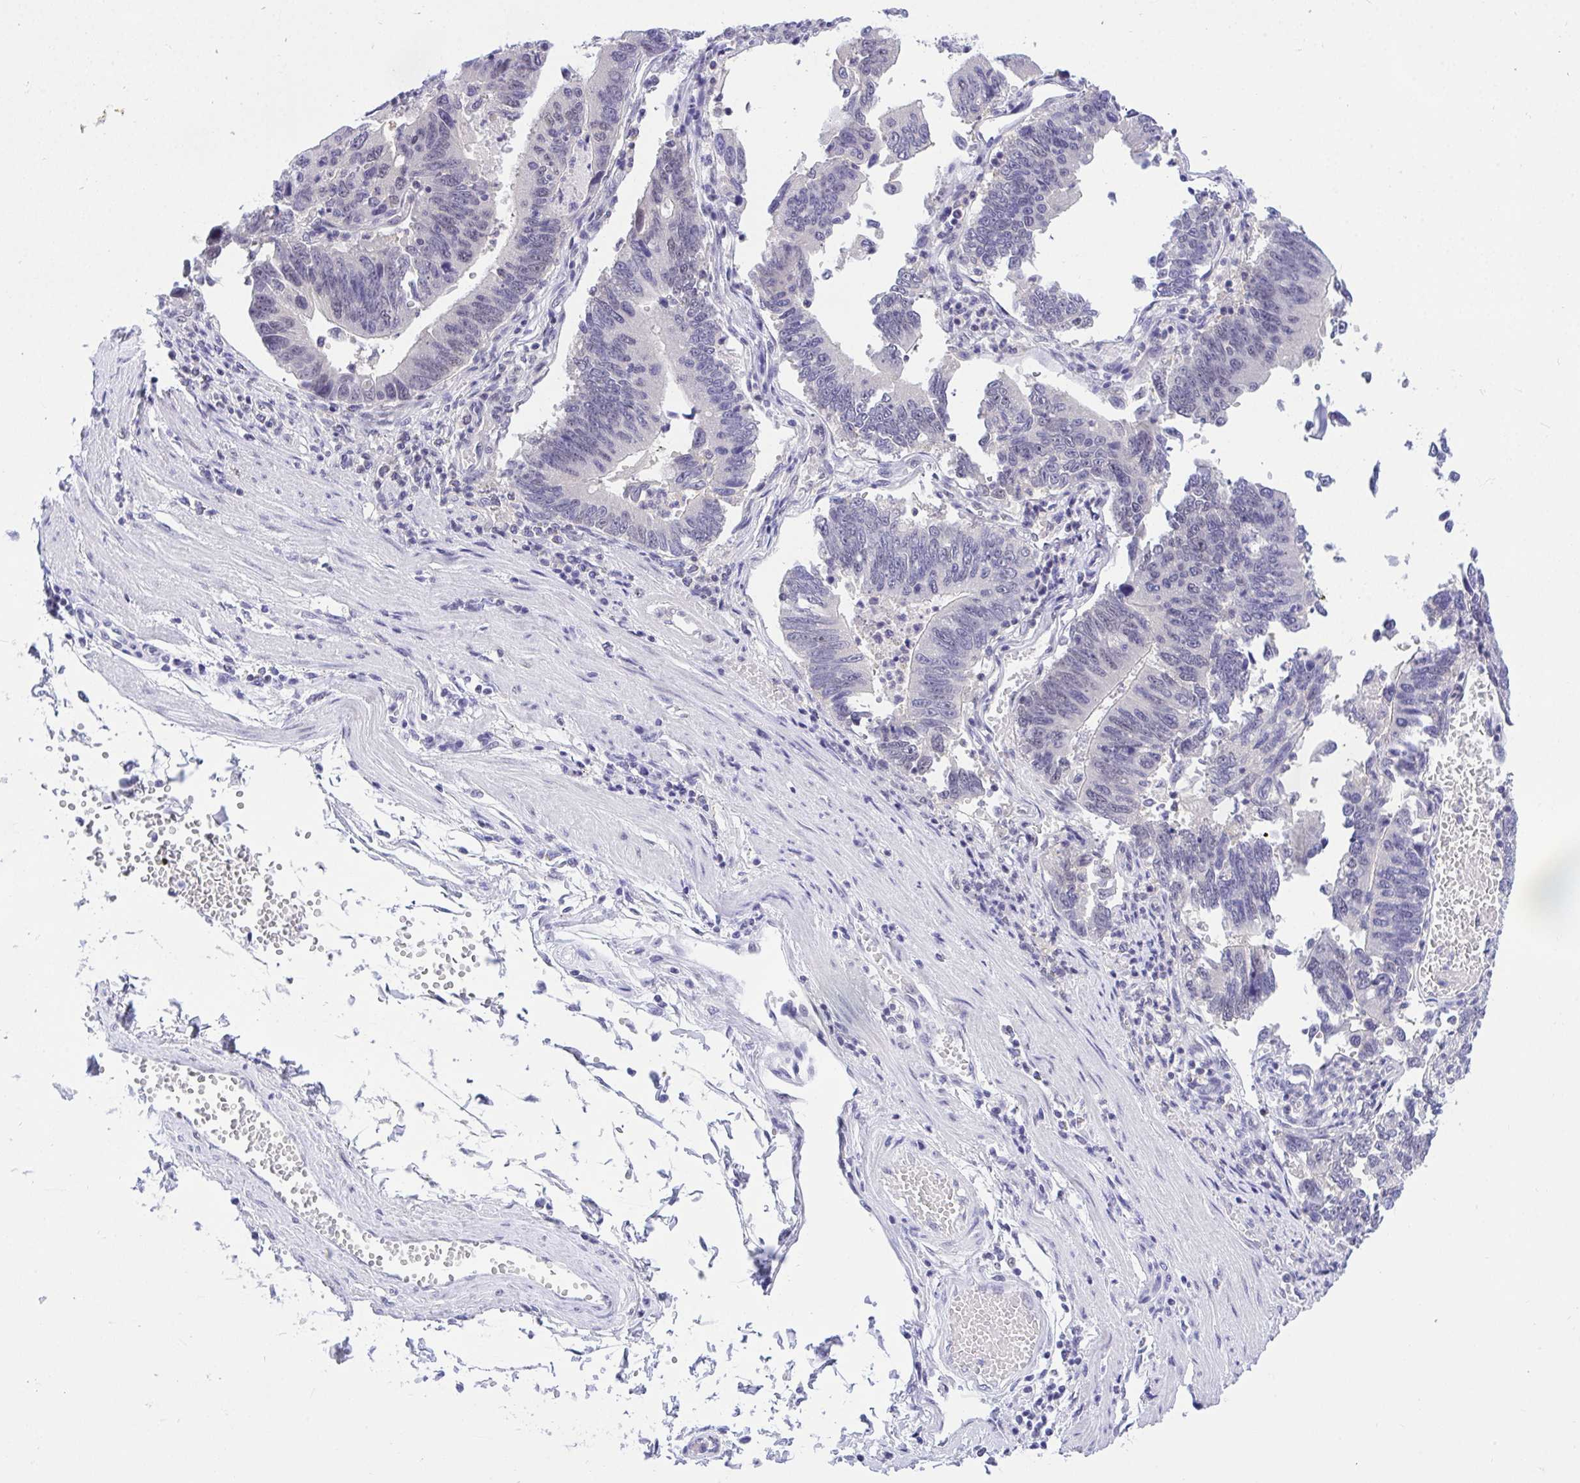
{"staining": {"intensity": "negative", "quantity": "none", "location": "none"}, "tissue": "stomach cancer", "cell_type": "Tumor cells", "image_type": "cancer", "snomed": [{"axis": "morphology", "description": "Adenocarcinoma, NOS"}, {"axis": "topography", "description": "Stomach"}], "caption": "This is an immunohistochemistry image of adenocarcinoma (stomach). There is no staining in tumor cells.", "gene": "THOP1", "patient": {"sex": "male", "age": 59}}